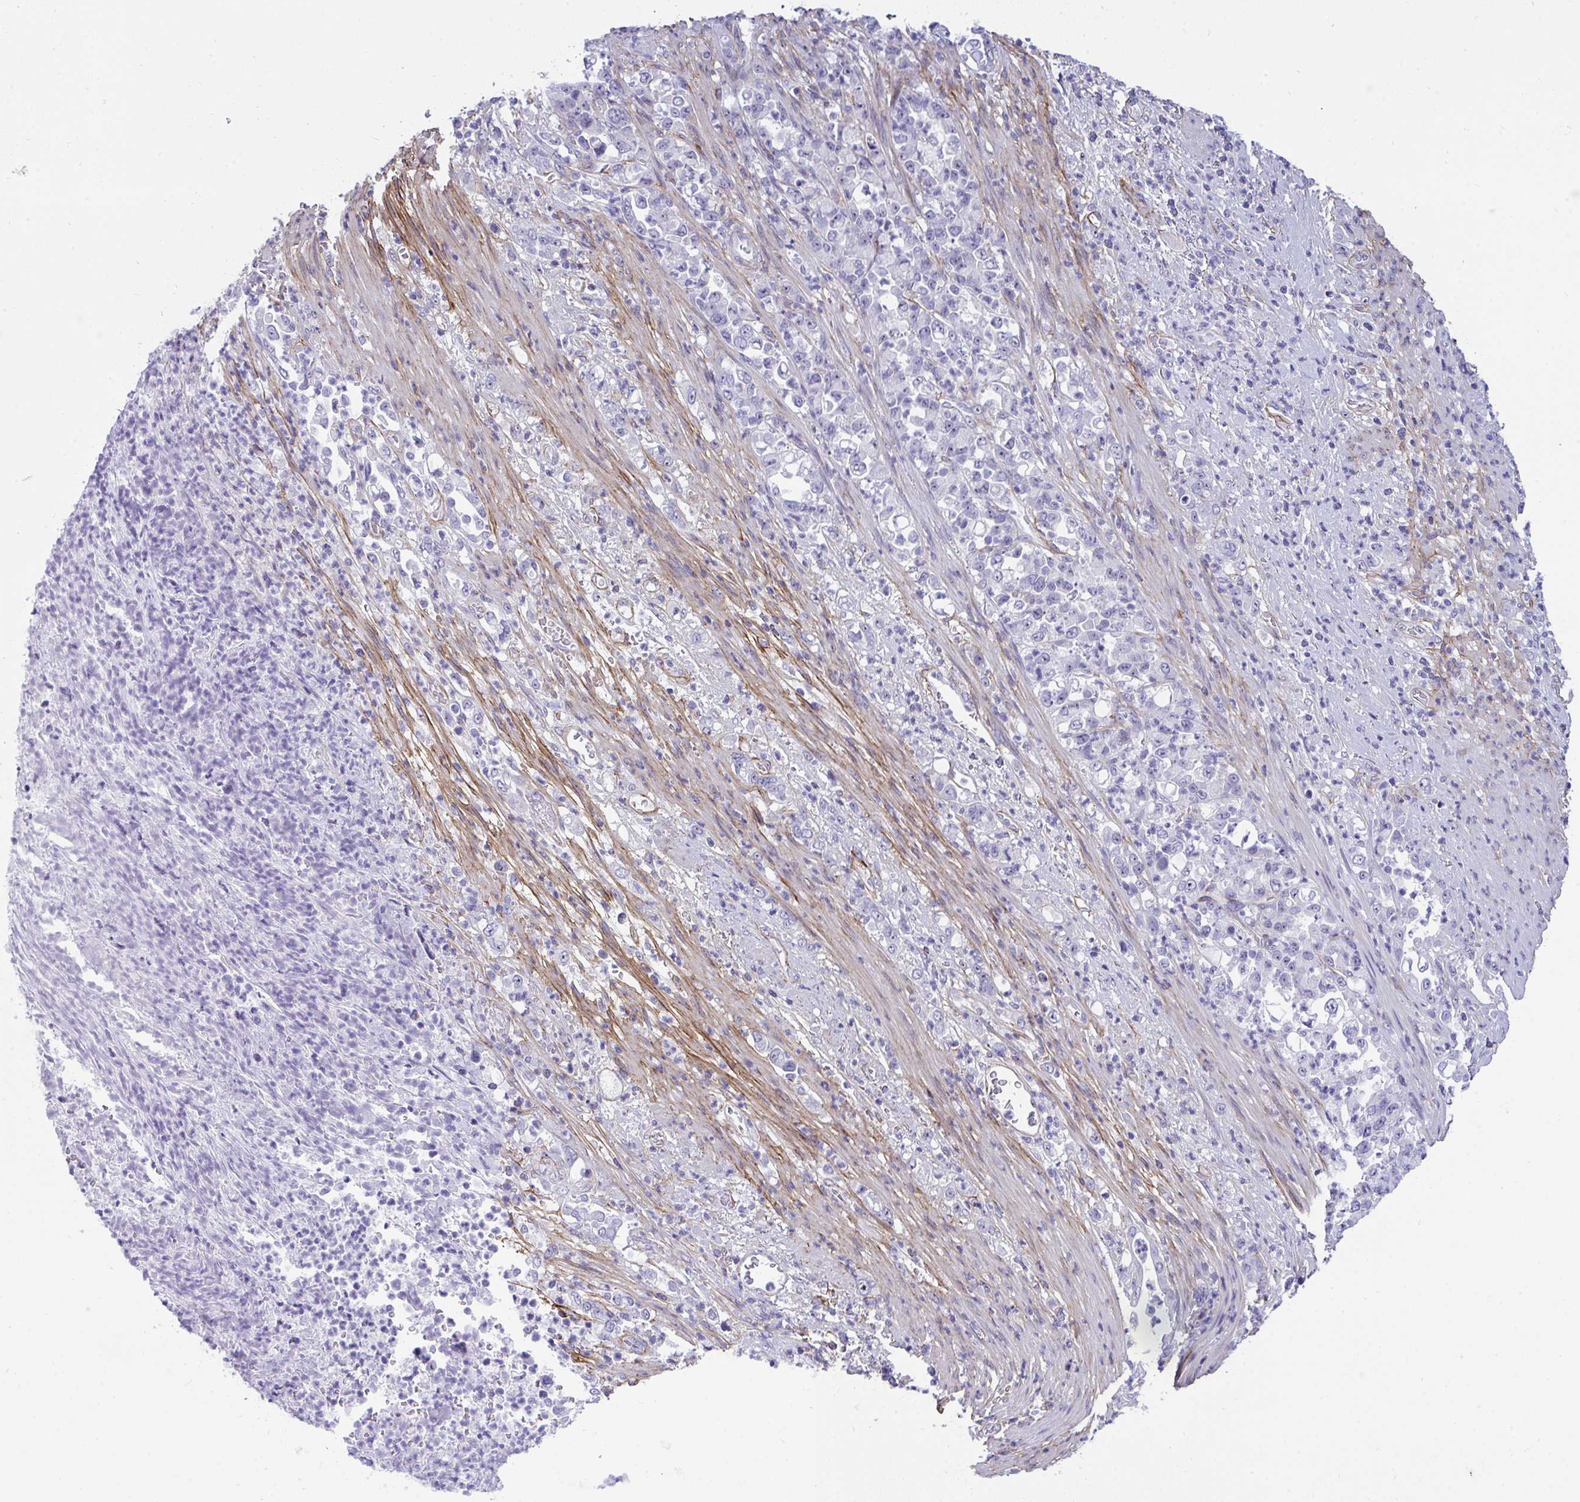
{"staining": {"intensity": "negative", "quantity": "none", "location": "none"}, "tissue": "stomach cancer", "cell_type": "Tumor cells", "image_type": "cancer", "snomed": [{"axis": "morphology", "description": "Normal tissue, NOS"}, {"axis": "morphology", "description": "Adenocarcinoma, NOS"}, {"axis": "topography", "description": "Stomach"}], "caption": "A high-resolution micrograph shows immunohistochemistry (IHC) staining of stomach cancer (adenocarcinoma), which displays no significant expression in tumor cells. (Brightfield microscopy of DAB (3,3'-diaminobenzidine) immunohistochemistry (IHC) at high magnification).", "gene": "LHFPL6", "patient": {"sex": "female", "age": 79}}